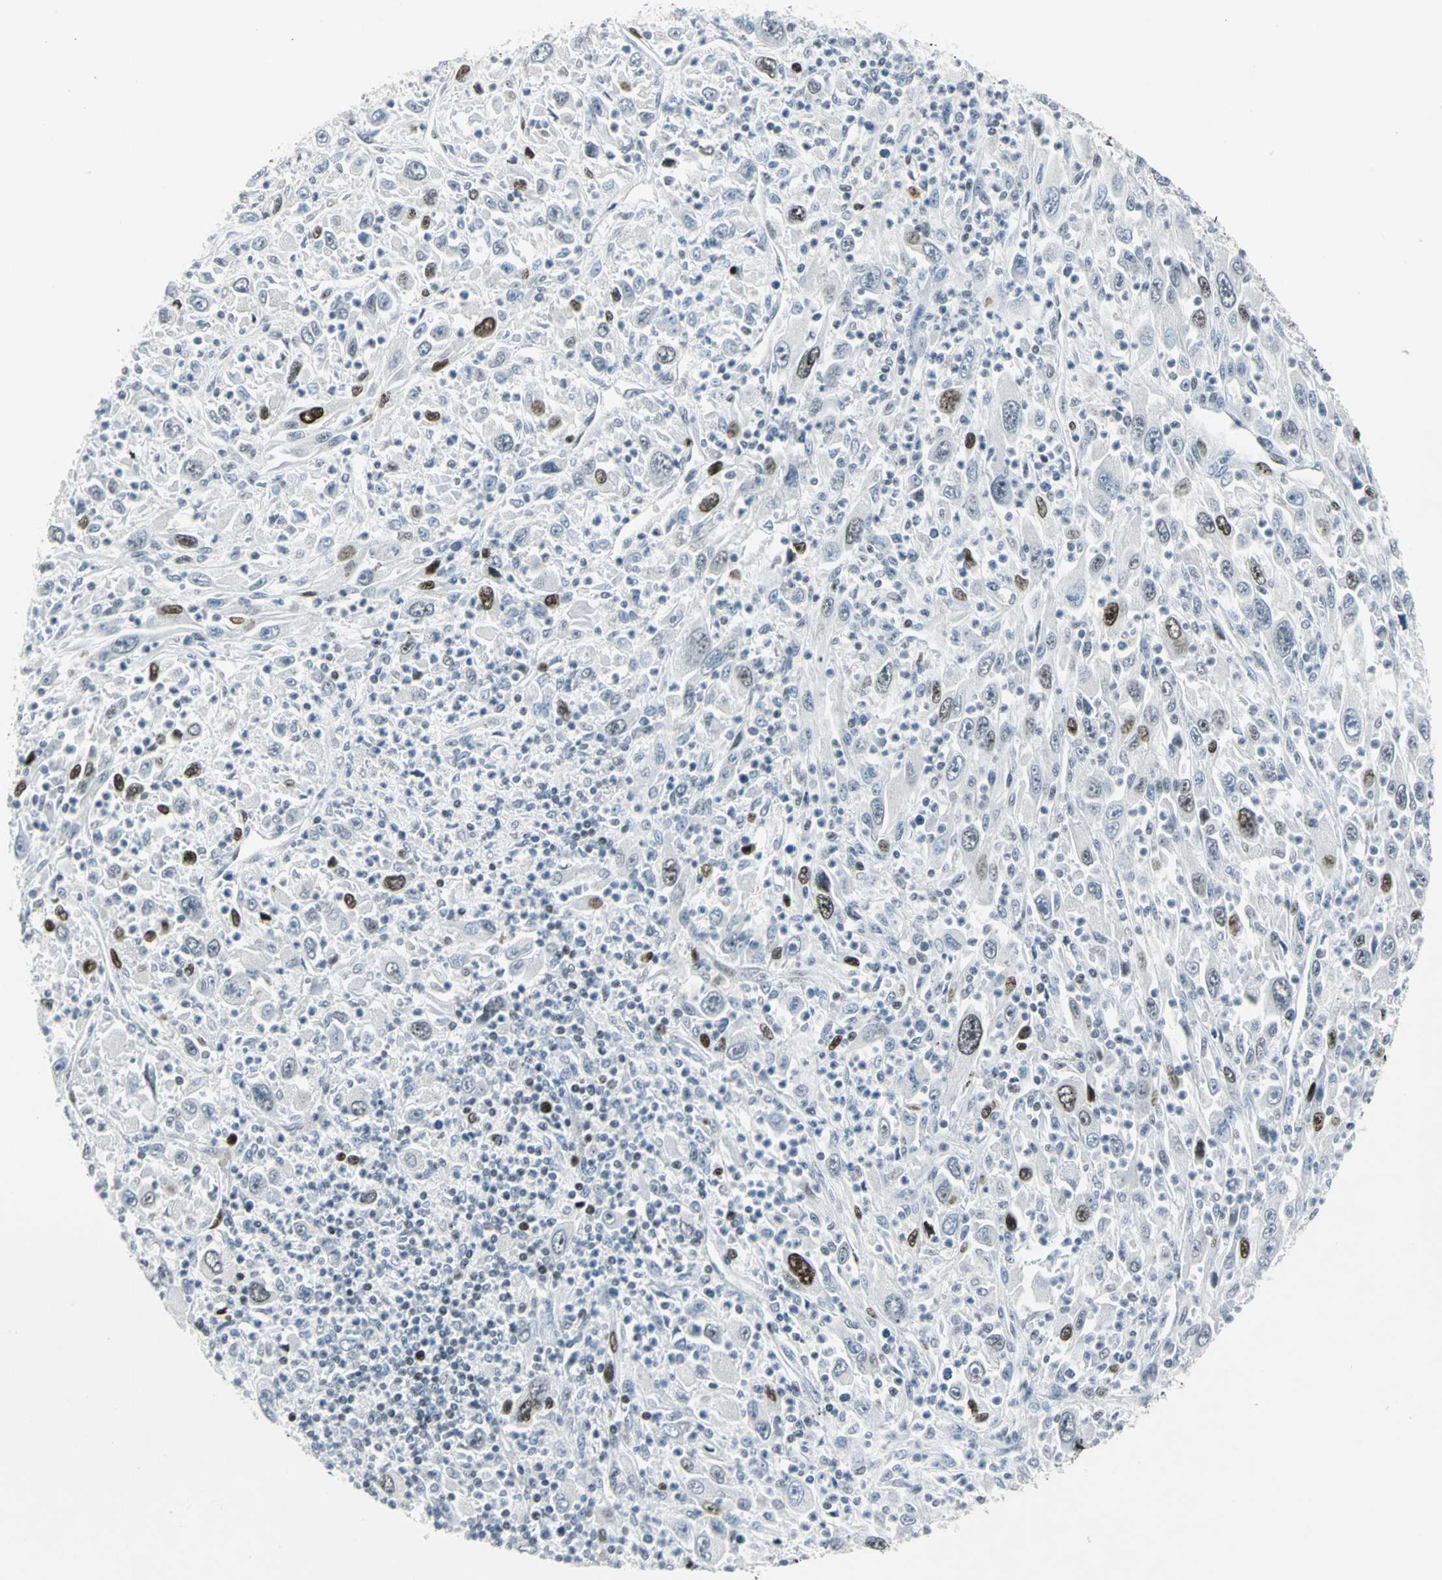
{"staining": {"intensity": "moderate", "quantity": "25%-75%", "location": "nuclear"}, "tissue": "melanoma", "cell_type": "Tumor cells", "image_type": "cancer", "snomed": [{"axis": "morphology", "description": "Malignant melanoma, Metastatic site"}, {"axis": "topography", "description": "Skin"}], "caption": "This is an image of IHC staining of melanoma, which shows moderate expression in the nuclear of tumor cells.", "gene": "RPA1", "patient": {"sex": "female", "age": 56}}